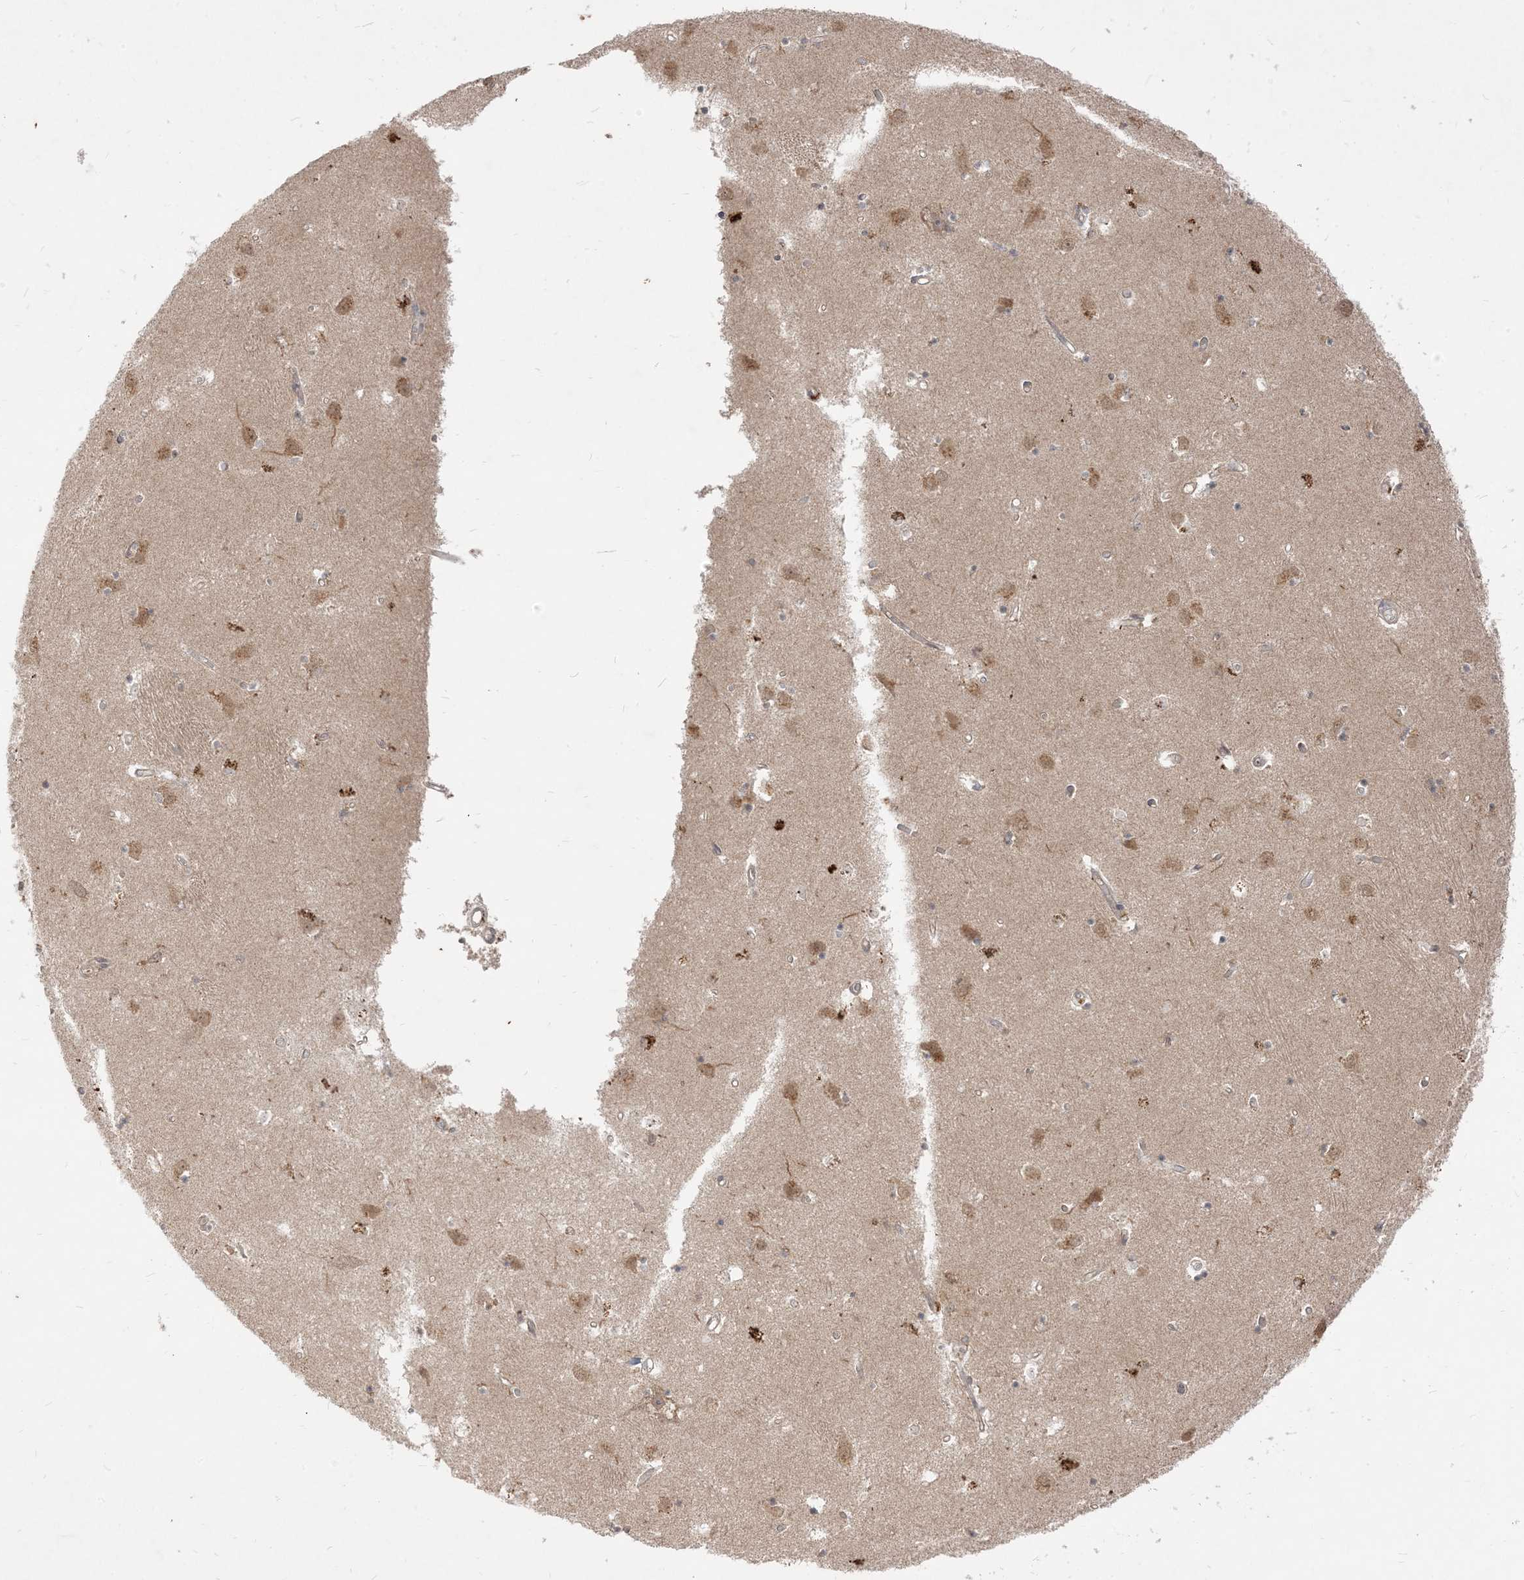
{"staining": {"intensity": "weak", "quantity": "<25%", "location": "cytoplasmic/membranous"}, "tissue": "caudate", "cell_type": "Glial cells", "image_type": "normal", "snomed": [{"axis": "morphology", "description": "Normal tissue, NOS"}, {"axis": "topography", "description": "Lateral ventricle wall"}], "caption": "IHC image of benign human caudate stained for a protein (brown), which displays no staining in glial cells.", "gene": "TBCC", "patient": {"sex": "male", "age": 45}}